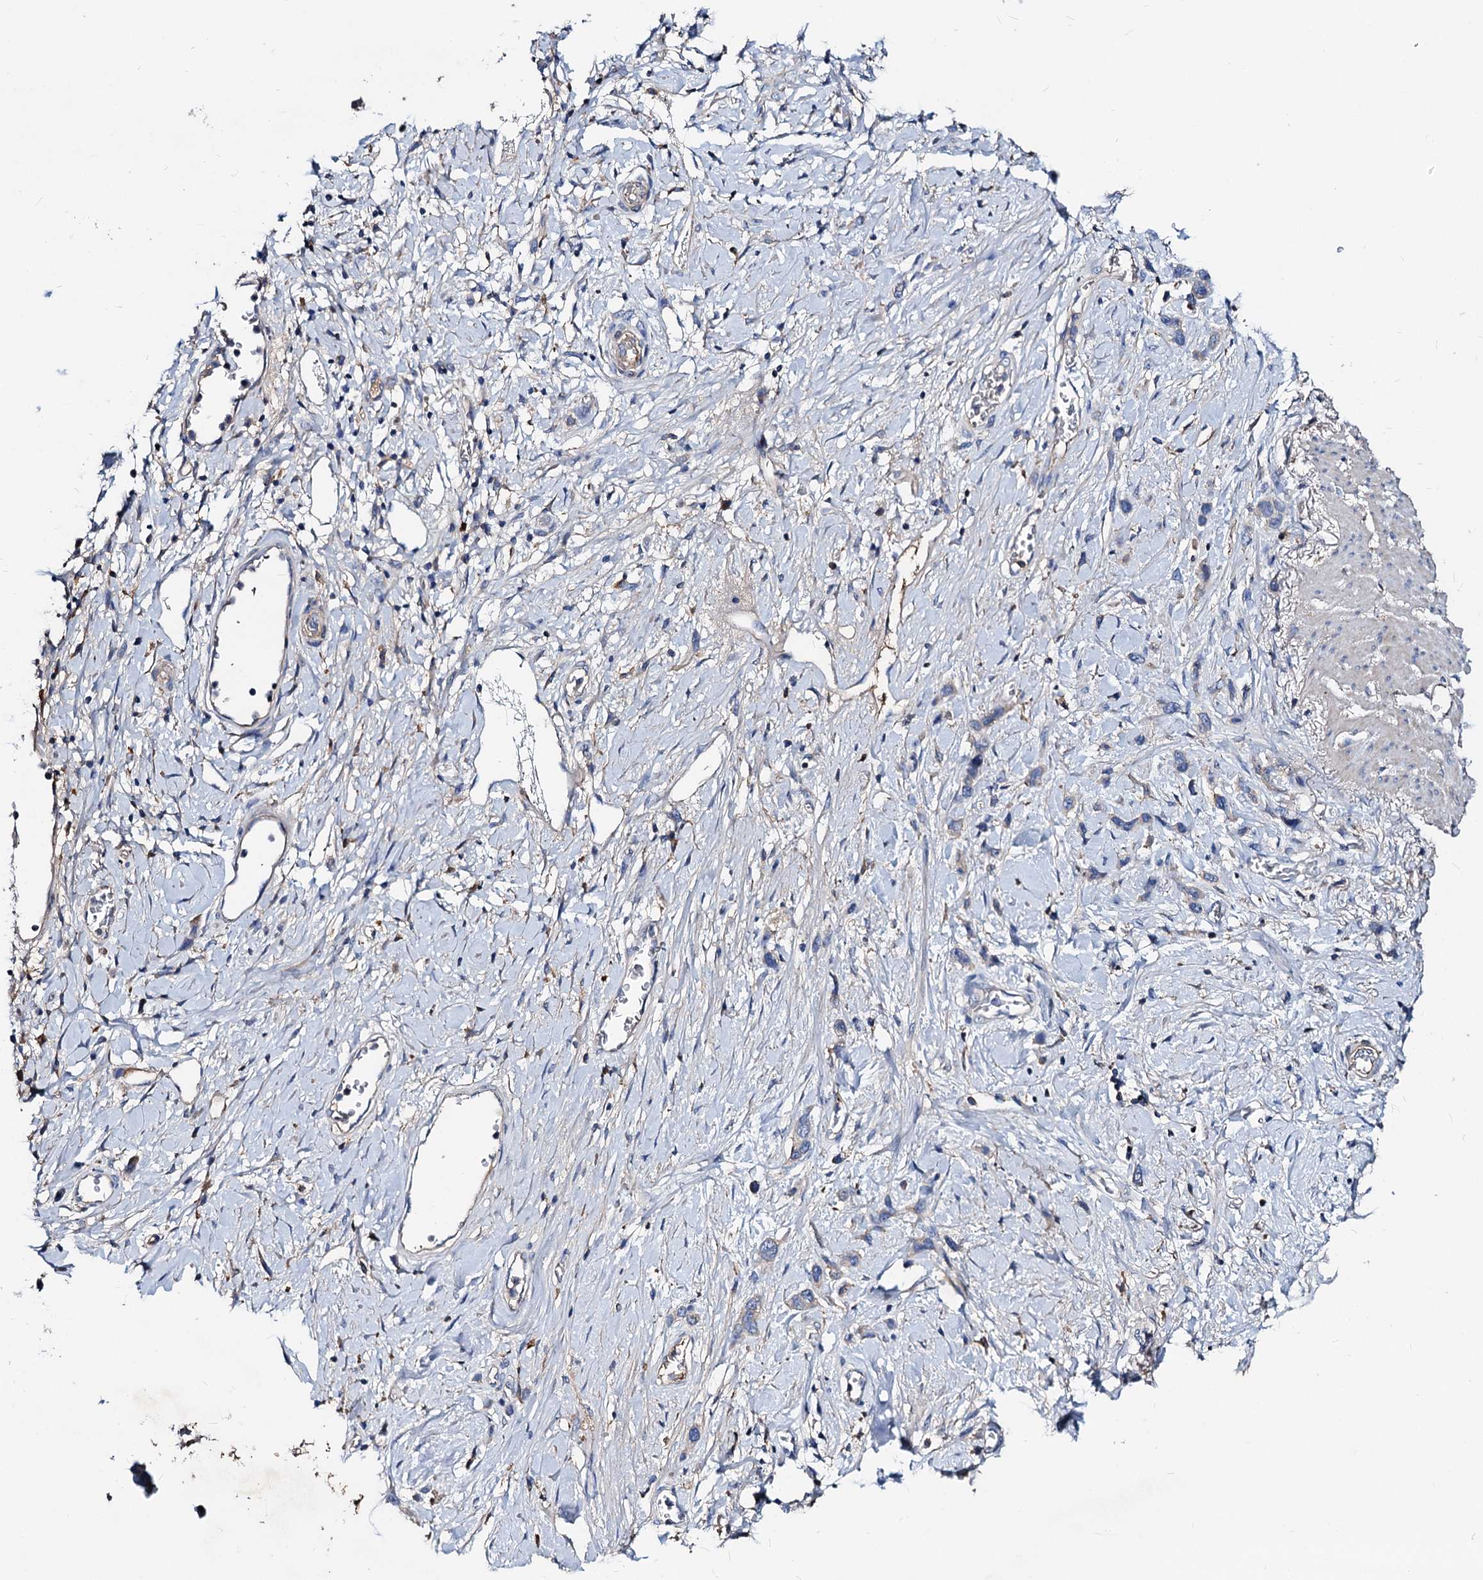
{"staining": {"intensity": "negative", "quantity": "none", "location": "none"}, "tissue": "stomach cancer", "cell_type": "Tumor cells", "image_type": "cancer", "snomed": [{"axis": "morphology", "description": "Adenocarcinoma, NOS"}, {"axis": "morphology", "description": "Adenocarcinoma, High grade"}, {"axis": "topography", "description": "Stomach, upper"}, {"axis": "topography", "description": "Stomach, lower"}], "caption": "Protein analysis of adenocarcinoma (stomach) demonstrates no significant expression in tumor cells. Nuclei are stained in blue.", "gene": "ACY3", "patient": {"sex": "female", "age": 65}}